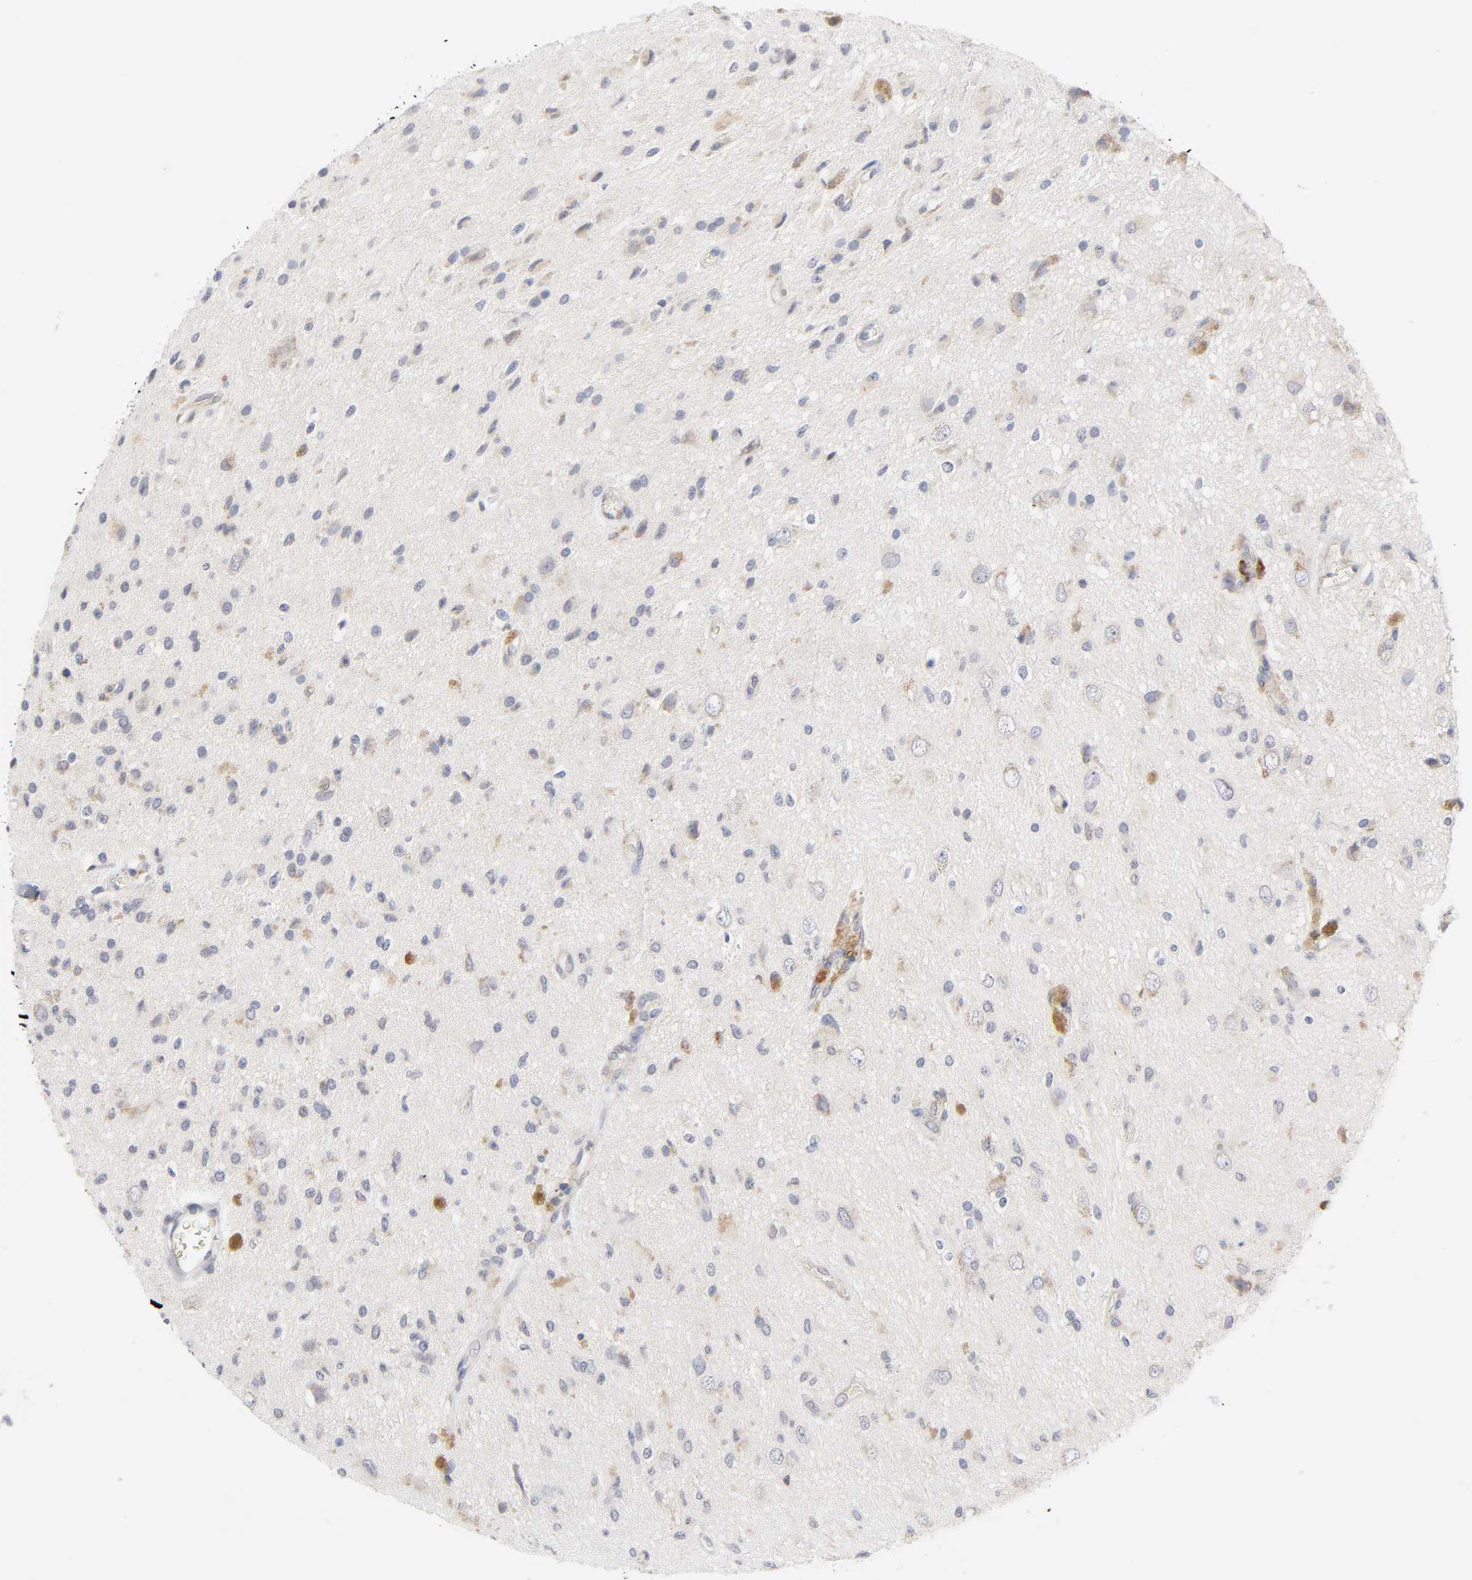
{"staining": {"intensity": "weak", "quantity": "<25%", "location": "cytoplasmic/membranous"}, "tissue": "glioma", "cell_type": "Tumor cells", "image_type": "cancer", "snomed": [{"axis": "morphology", "description": "Glioma, malignant, High grade"}, {"axis": "topography", "description": "Brain"}], "caption": "Immunohistochemistry (IHC) image of neoplastic tissue: glioma stained with DAB displays no significant protein staining in tumor cells.", "gene": "IL4R", "patient": {"sex": "male", "age": 47}}